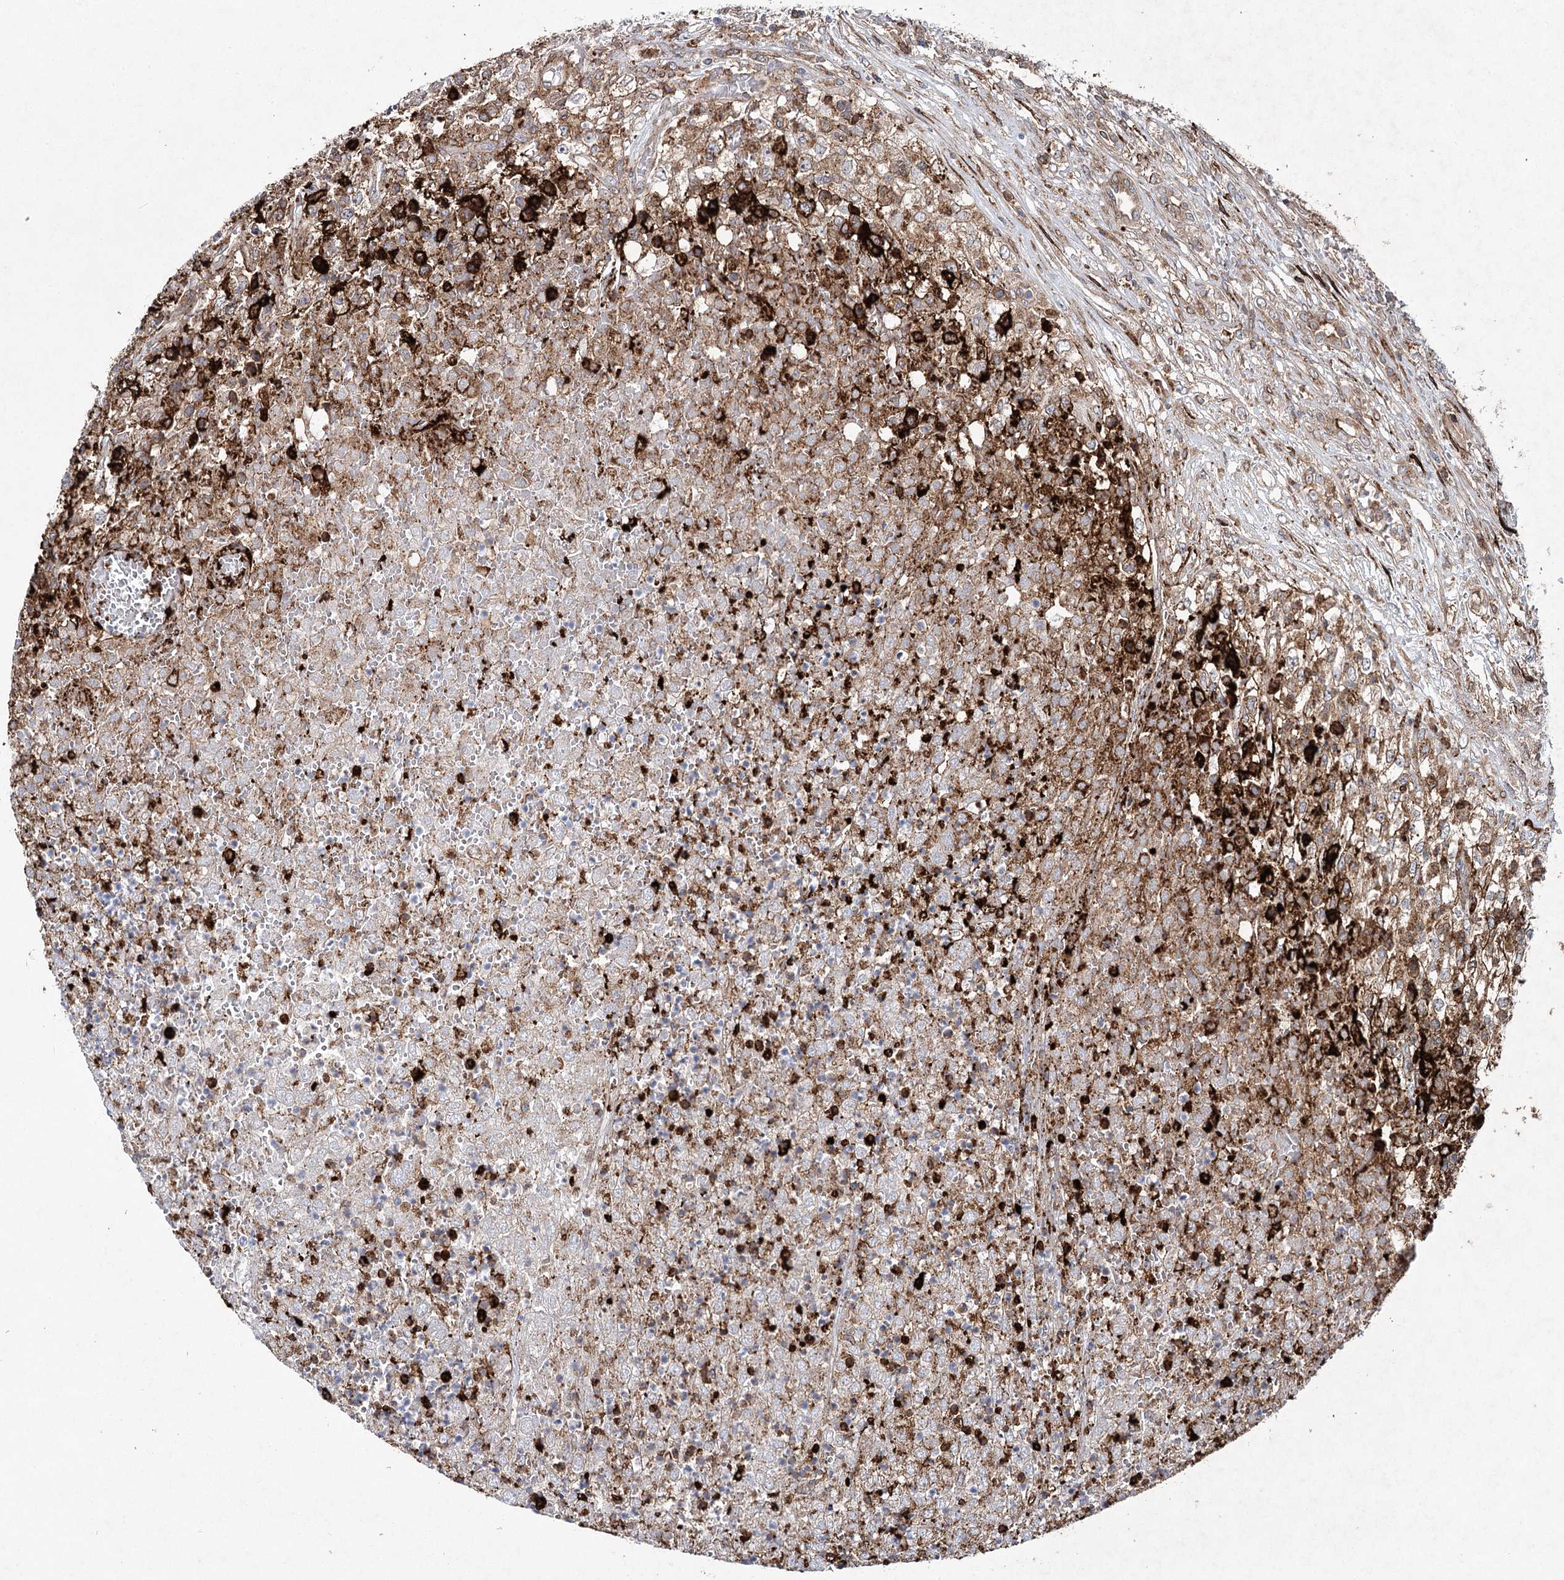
{"staining": {"intensity": "strong", "quantity": "<25%", "location": "cytoplasmic/membranous"}, "tissue": "renal cancer", "cell_type": "Tumor cells", "image_type": "cancer", "snomed": [{"axis": "morphology", "description": "Adenocarcinoma, NOS"}, {"axis": "topography", "description": "Kidney"}], "caption": "The photomicrograph displays immunohistochemical staining of renal cancer (adenocarcinoma). There is strong cytoplasmic/membranous positivity is seen in about <25% of tumor cells.", "gene": "DCUN1D4", "patient": {"sex": "female", "age": 54}}